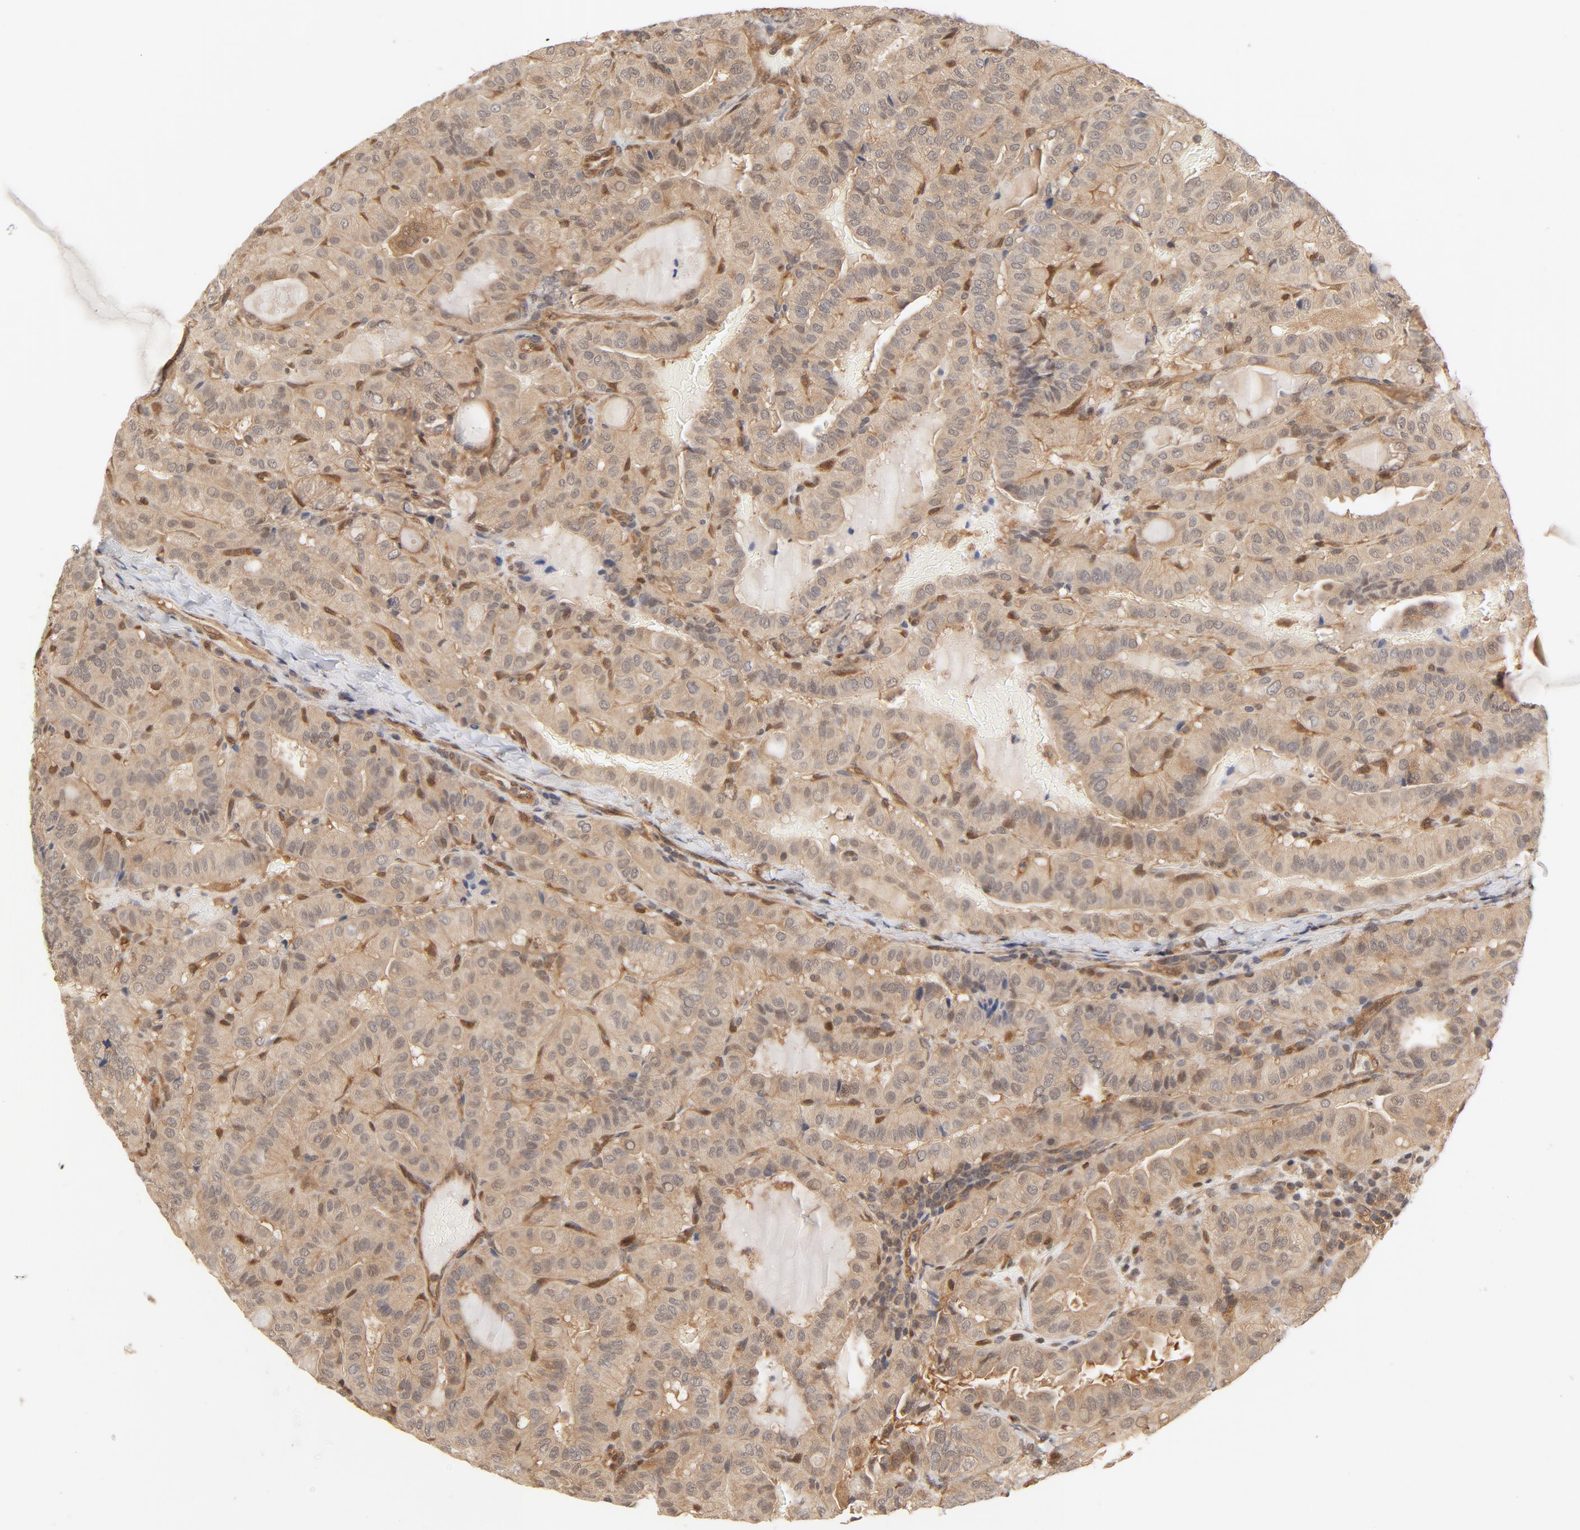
{"staining": {"intensity": "moderate", "quantity": ">75%", "location": "cytoplasmic/membranous"}, "tissue": "thyroid cancer", "cell_type": "Tumor cells", "image_type": "cancer", "snomed": [{"axis": "morphology", "description": "Papillary adenocarcinoma, NOS"}, {"axis": "topography", "description": "Thyroid gland"}], "caption": "This is an image of immunohistochemistry staining of papillary adenocarcinoma (thyroid), which shows moderate positivity in the cytoplasmic/membranous of tumor cells.", "gene": "CDC37", "patient": {"sex": "male", "age": 77}}